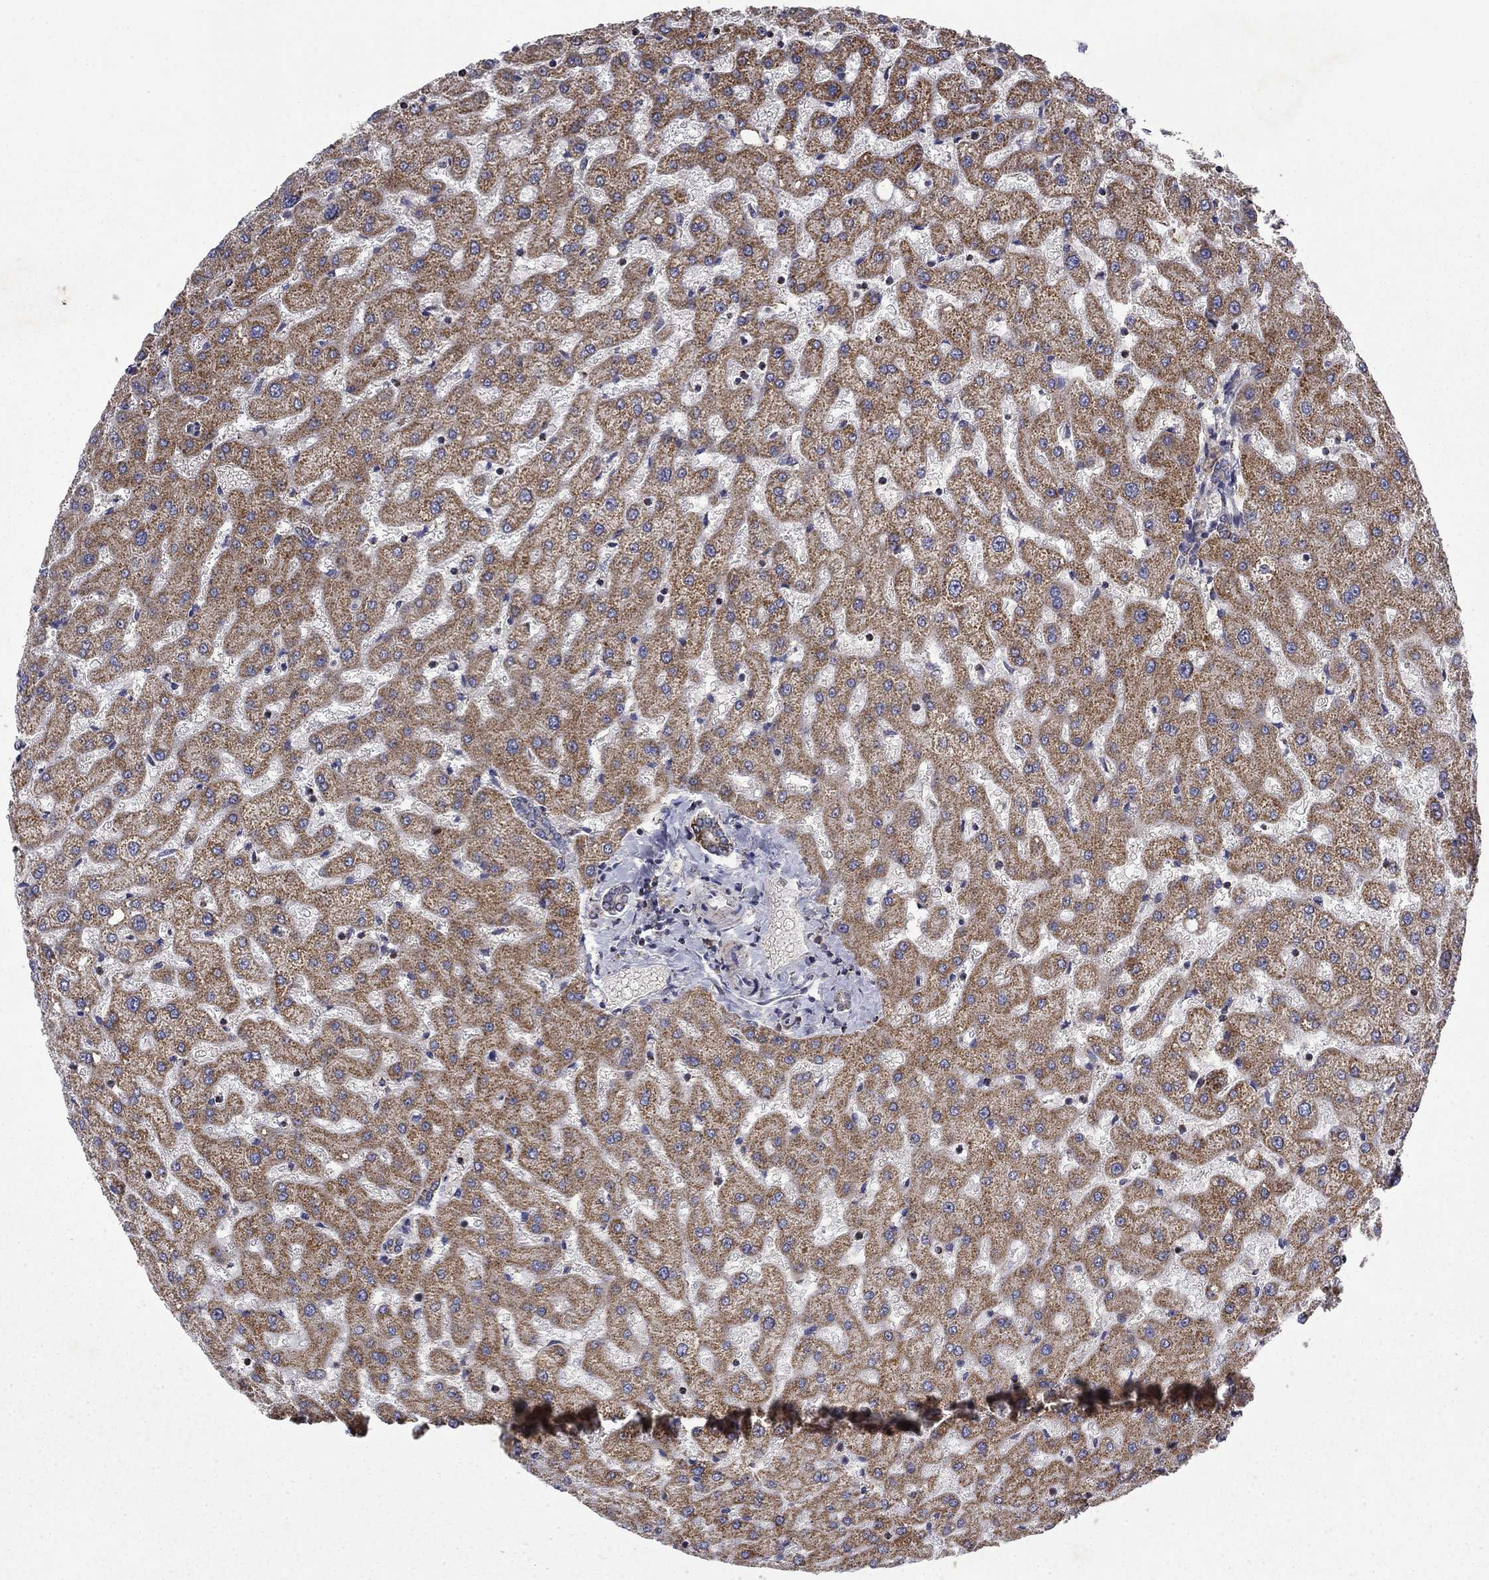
{"staining": {"intensity": "moderate", "quantity": "25%-75%", "location": "cytoplasmic/membranous"}, "tissue": "liver", "cell_type": "Cholangiocytes", "image_type": "normal", "snomed": [{"axis": "morphology", "description": "Normal tissue, NOS"}, {"axis": "topography", "description": "Liver"}], "caption": "Protein expression analysis of unremarkable liver shows moderate cytoplasmic/membranous expression in about 25%-75% of cholangiocytes.", "gene": "PCBP3", "patient": {"sex": "female", "age": 50}}